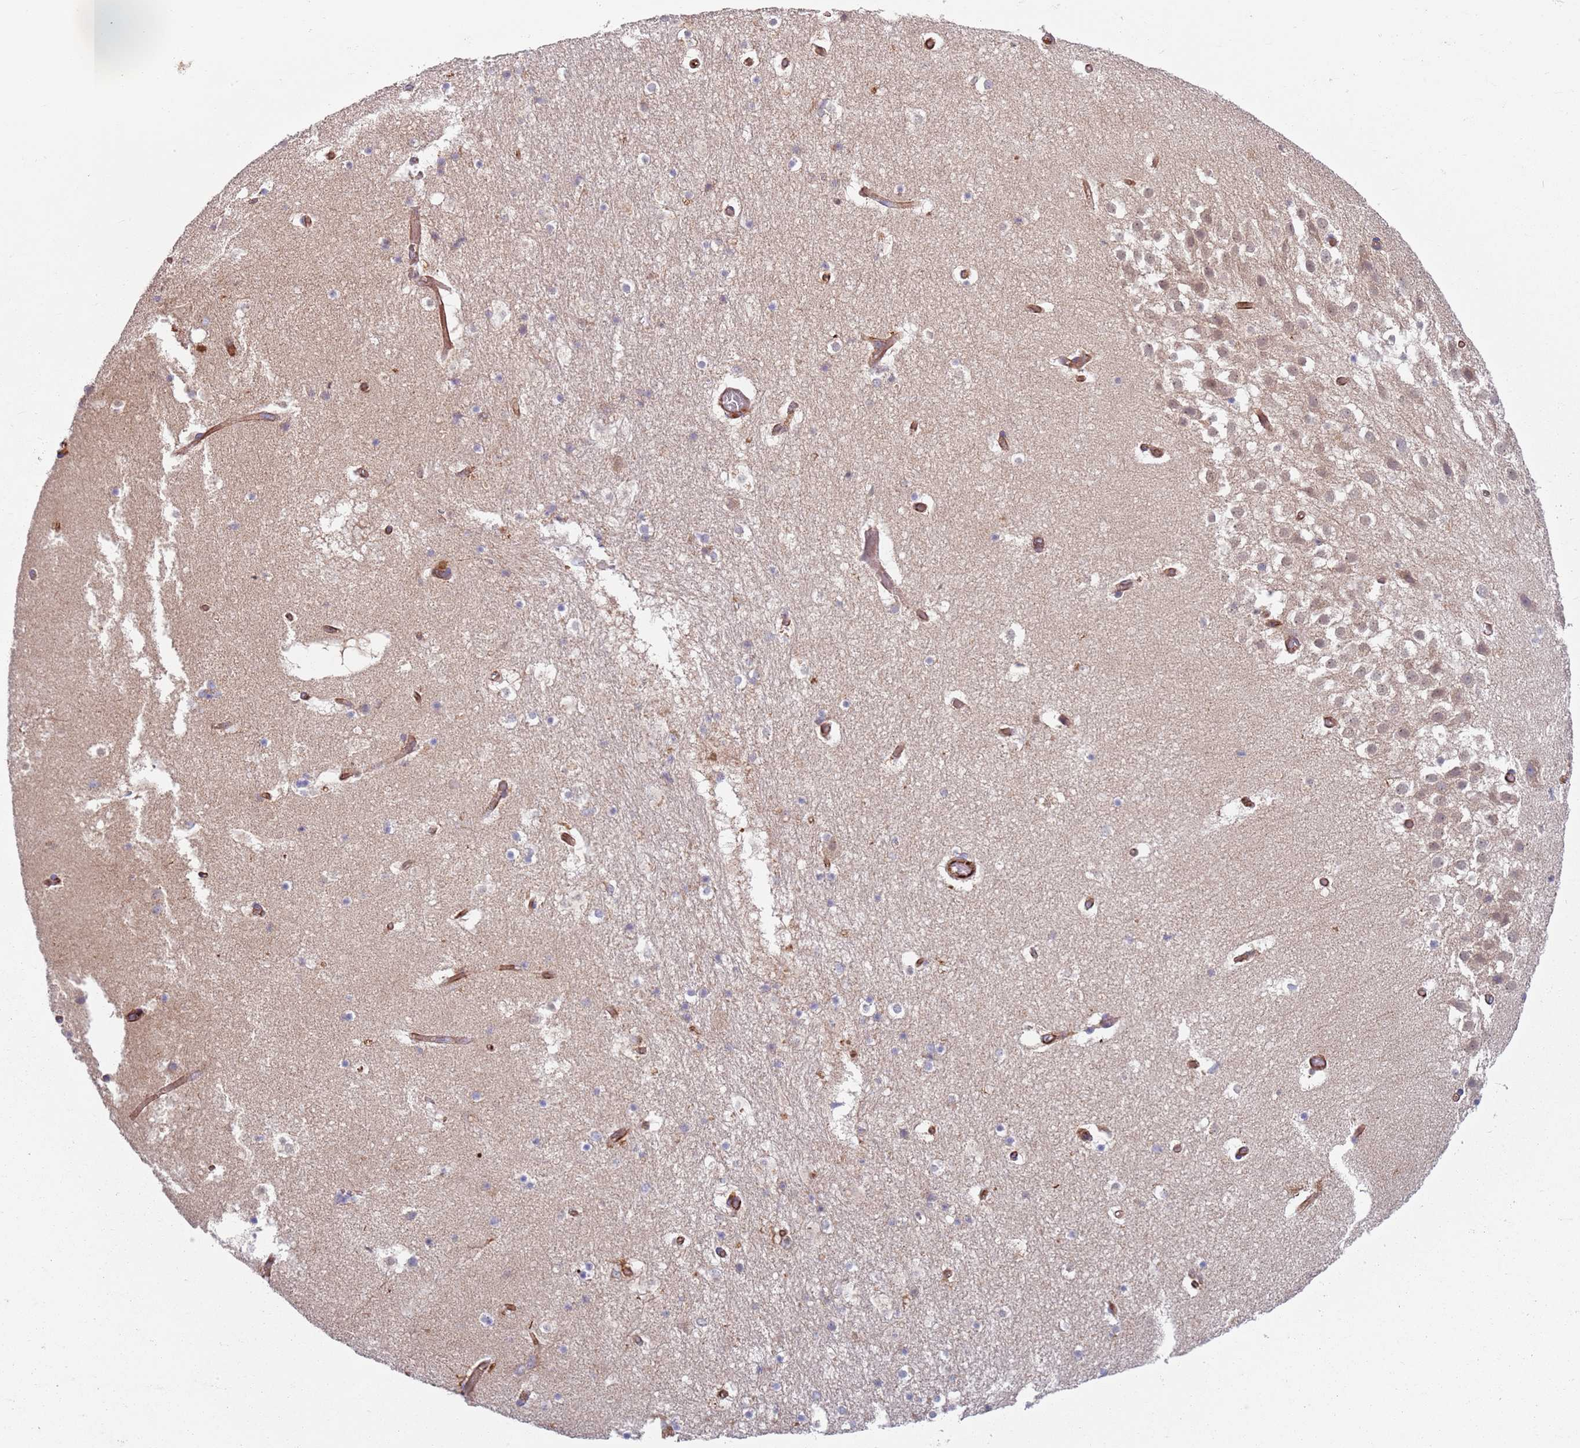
{"staining": {"intensity": "weak", "quantity": "<25%", "location": "cytoplasmic/membranous"}, "tissue": "hippocampus", "cell_type": "Glial cells", "image_type": "normal", "snomed": [{"axis": "morphology", "description": "Normal tissue, NOS"}, {"axis": "topography", "description": "Hippocampus"}], "caption": "High magnification brightfield microscopy of benign hippocampus stained with DAB (3,3'-diaminobenzidine) (brown) and counterstained with hematoxylin (blue): glial cells show no significant expression. (DAB immunohistochemistry, high magnification).", "gene": "SNAPIN", "patient": {"sex": "female", "age": 52}}